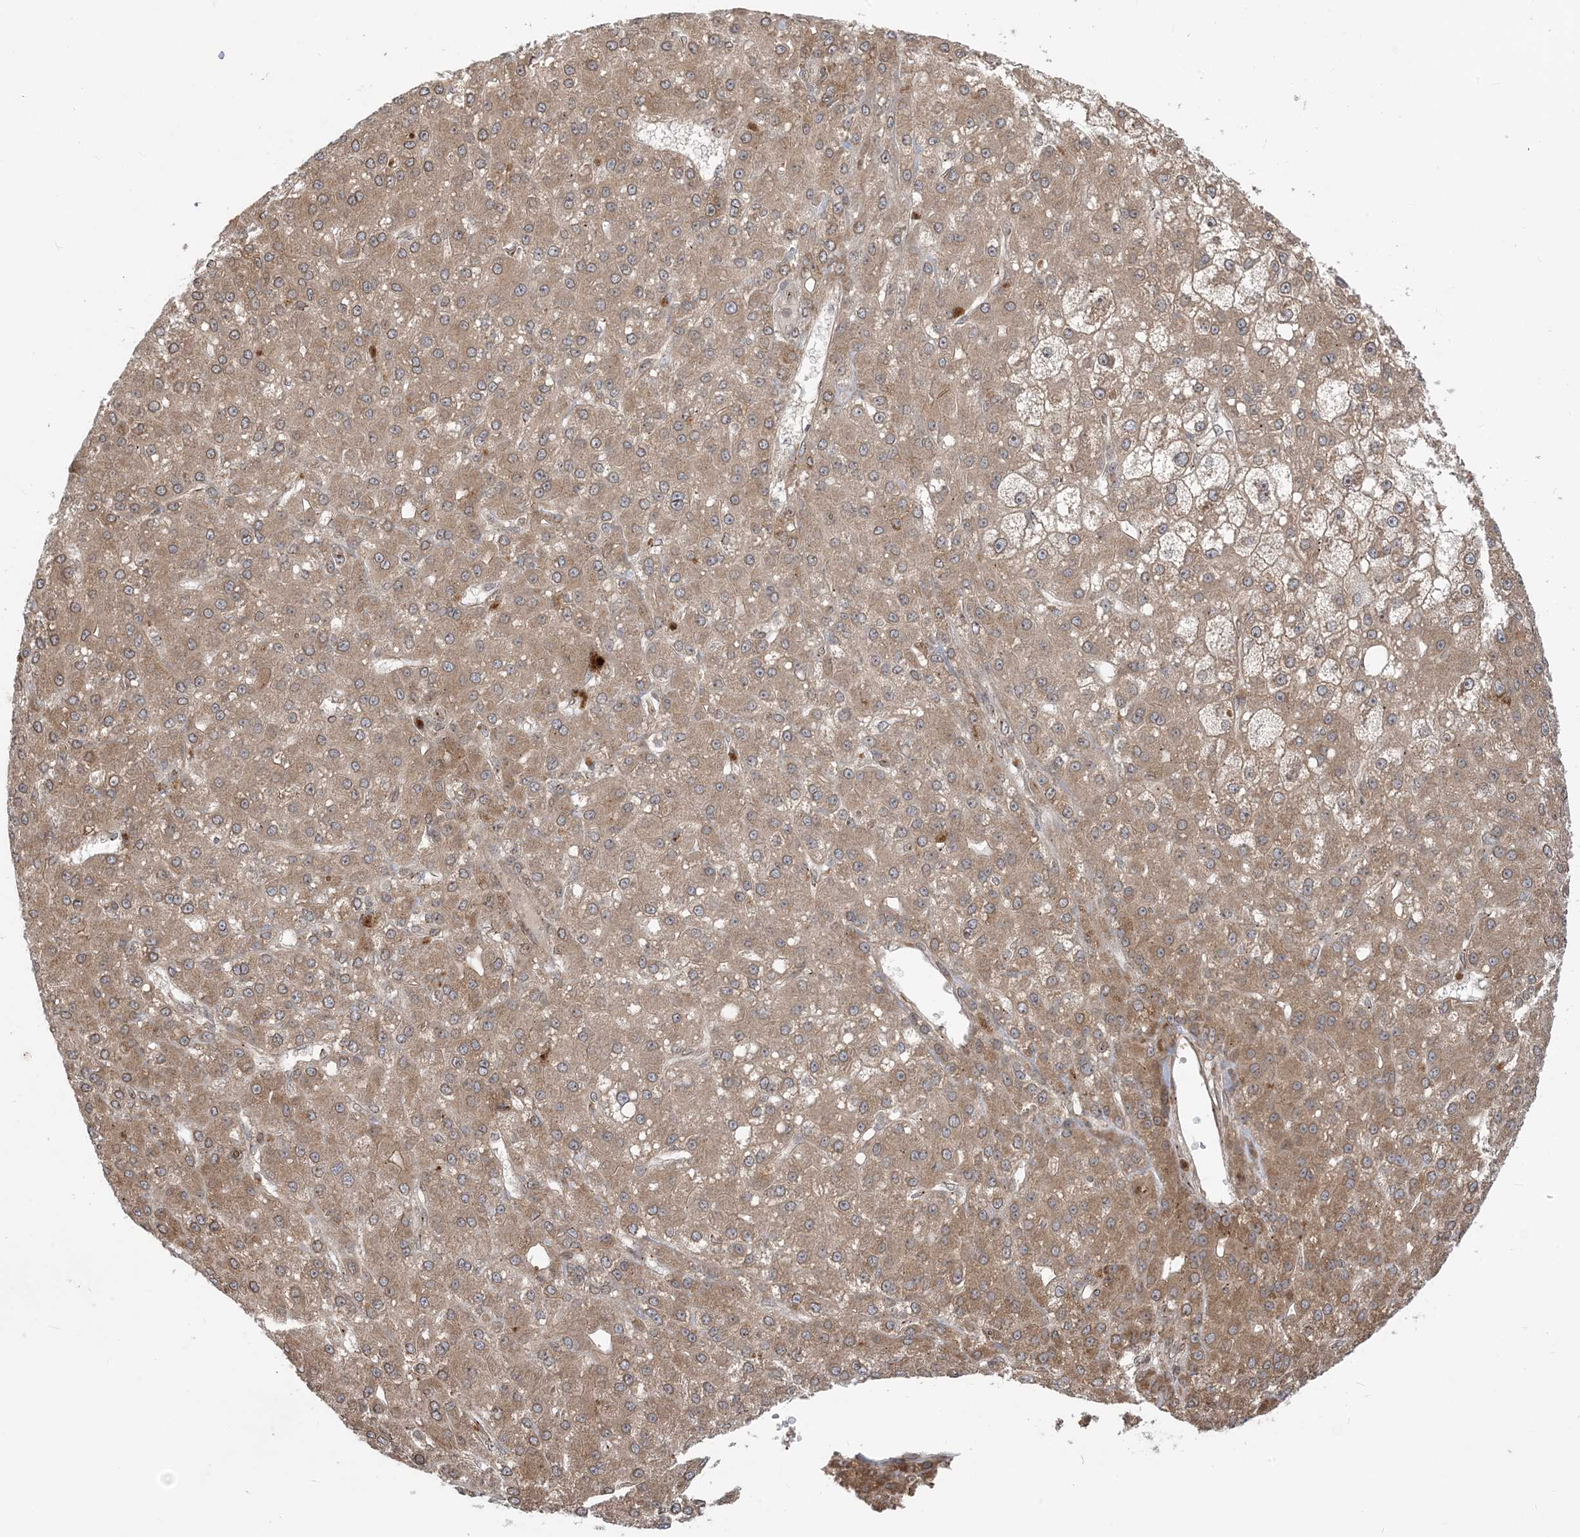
{"staining": {"intensity": "moderate", "quantity": ">75%", "location": "cytoplasmic/membranous"}, "tissue": "liver cancer", "cell_type": "Tumor cells", "image_type": "cancer", "snomed": [{"axis": "morphology", "description": "Carcinoma, Hepatocellular, NOS"}, {"axis": "topography", "description": "Liver"}], "caption": "Approximately >75% of tumor cells in human liver hepatocellular carcinoma reveal moderate cytoplasmic/membranous protein expression as visualized by brown immunohistochemical staining.", "gene": "CASP4", "patient": {"sex": "male", "age": 67}}